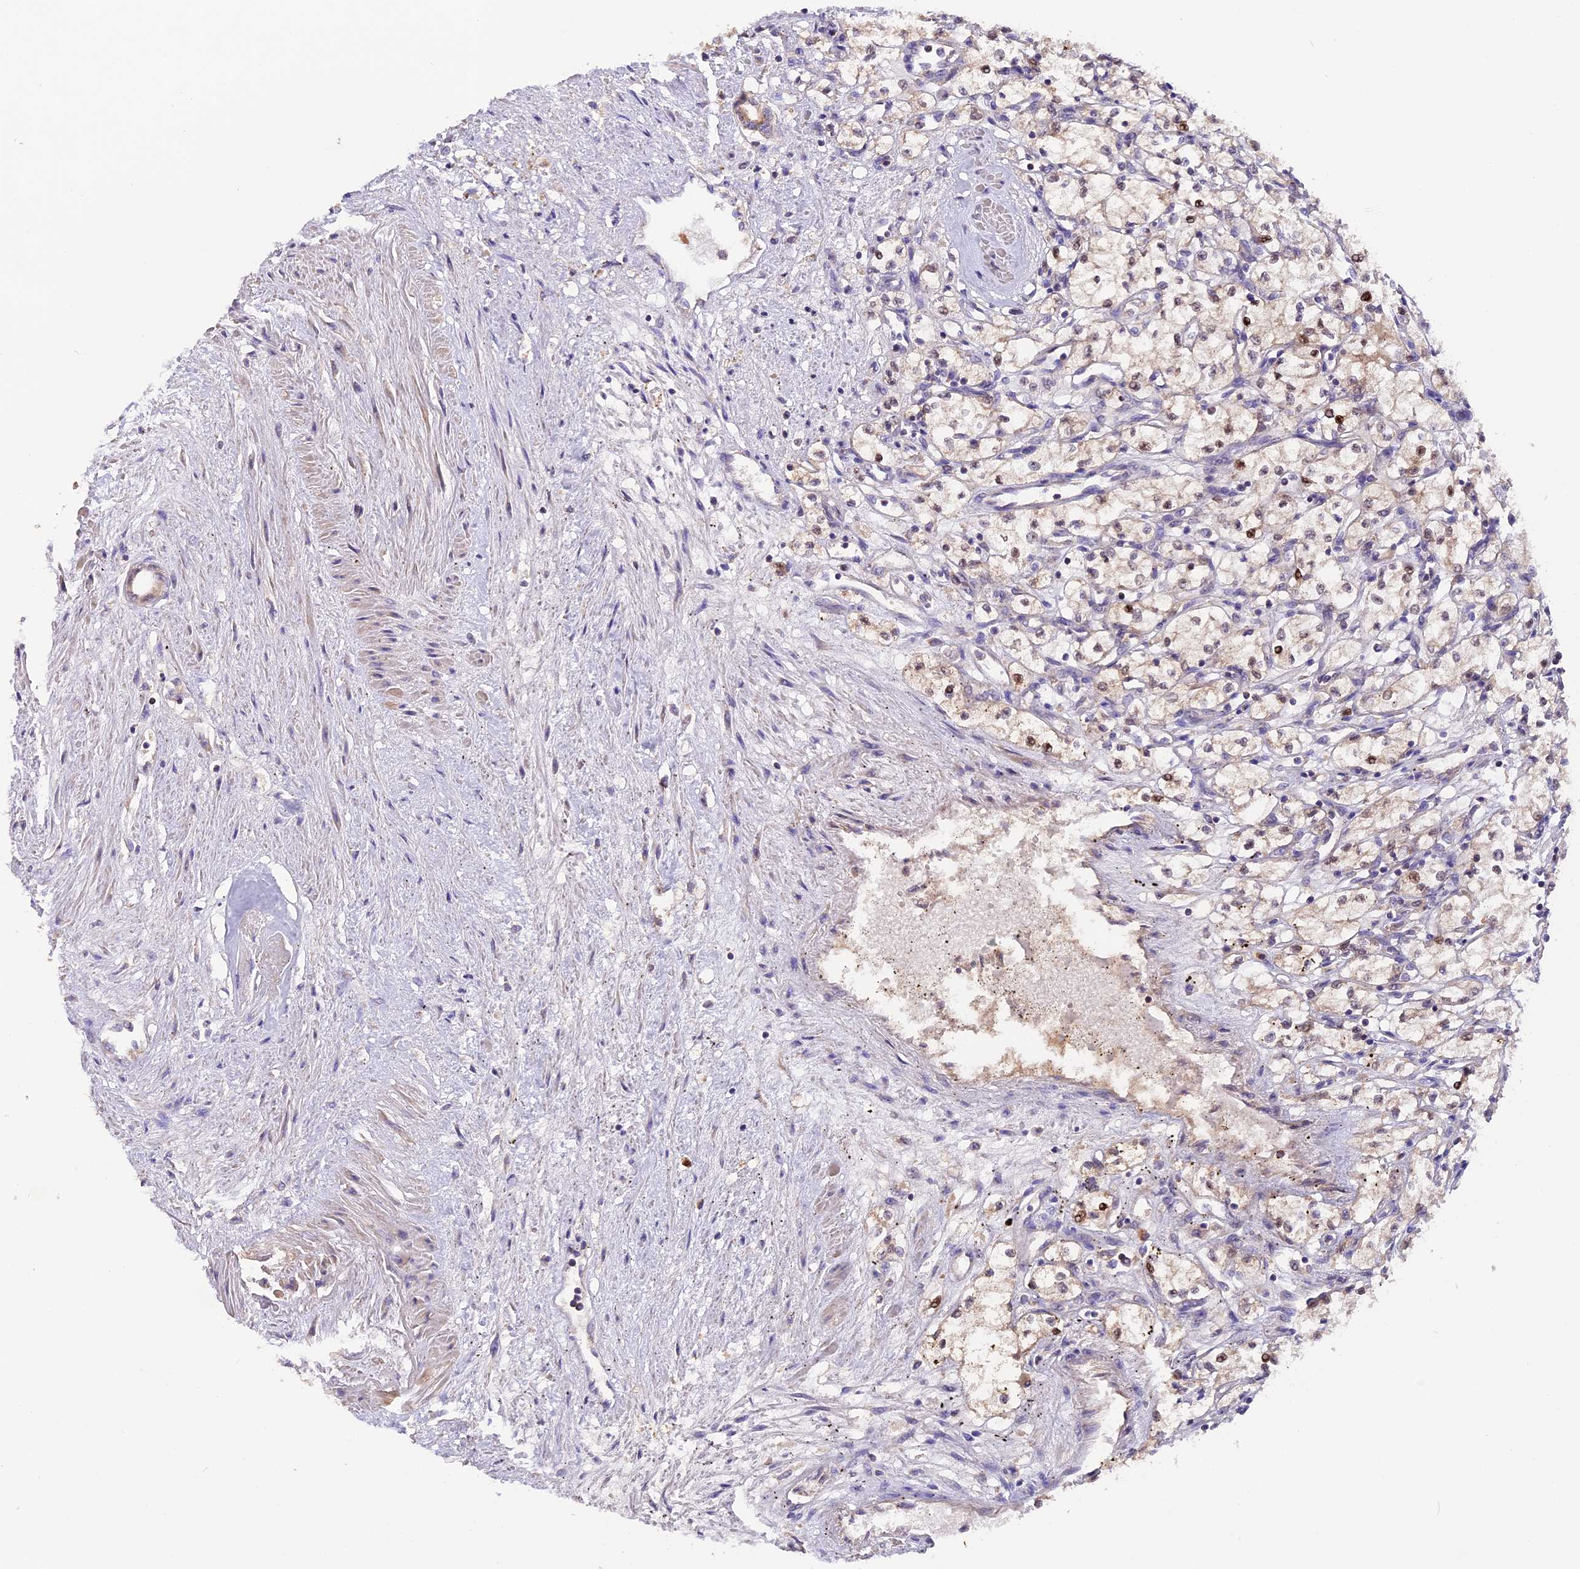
{"staining": {"intensity": "moderate", "quantity": "<25%", "location": "nuclear"}, "tissue": "renal cancer", "cell_type": "Tumor cells", "image_type": "cancer", "snomed": [{"axis": "morphology", "description": "Adenocarcinoma, NOS"}, {"axis": "topography", "description": "Kidney"}], "caption": "There is low levels of moderate nuclear expression in tumor cells of renal adenocarcinoma, as demonstrated by immunohistochemical staining (brown color).", "gene": "MARK4", "patient": {"sex": "male", "age": 59}}